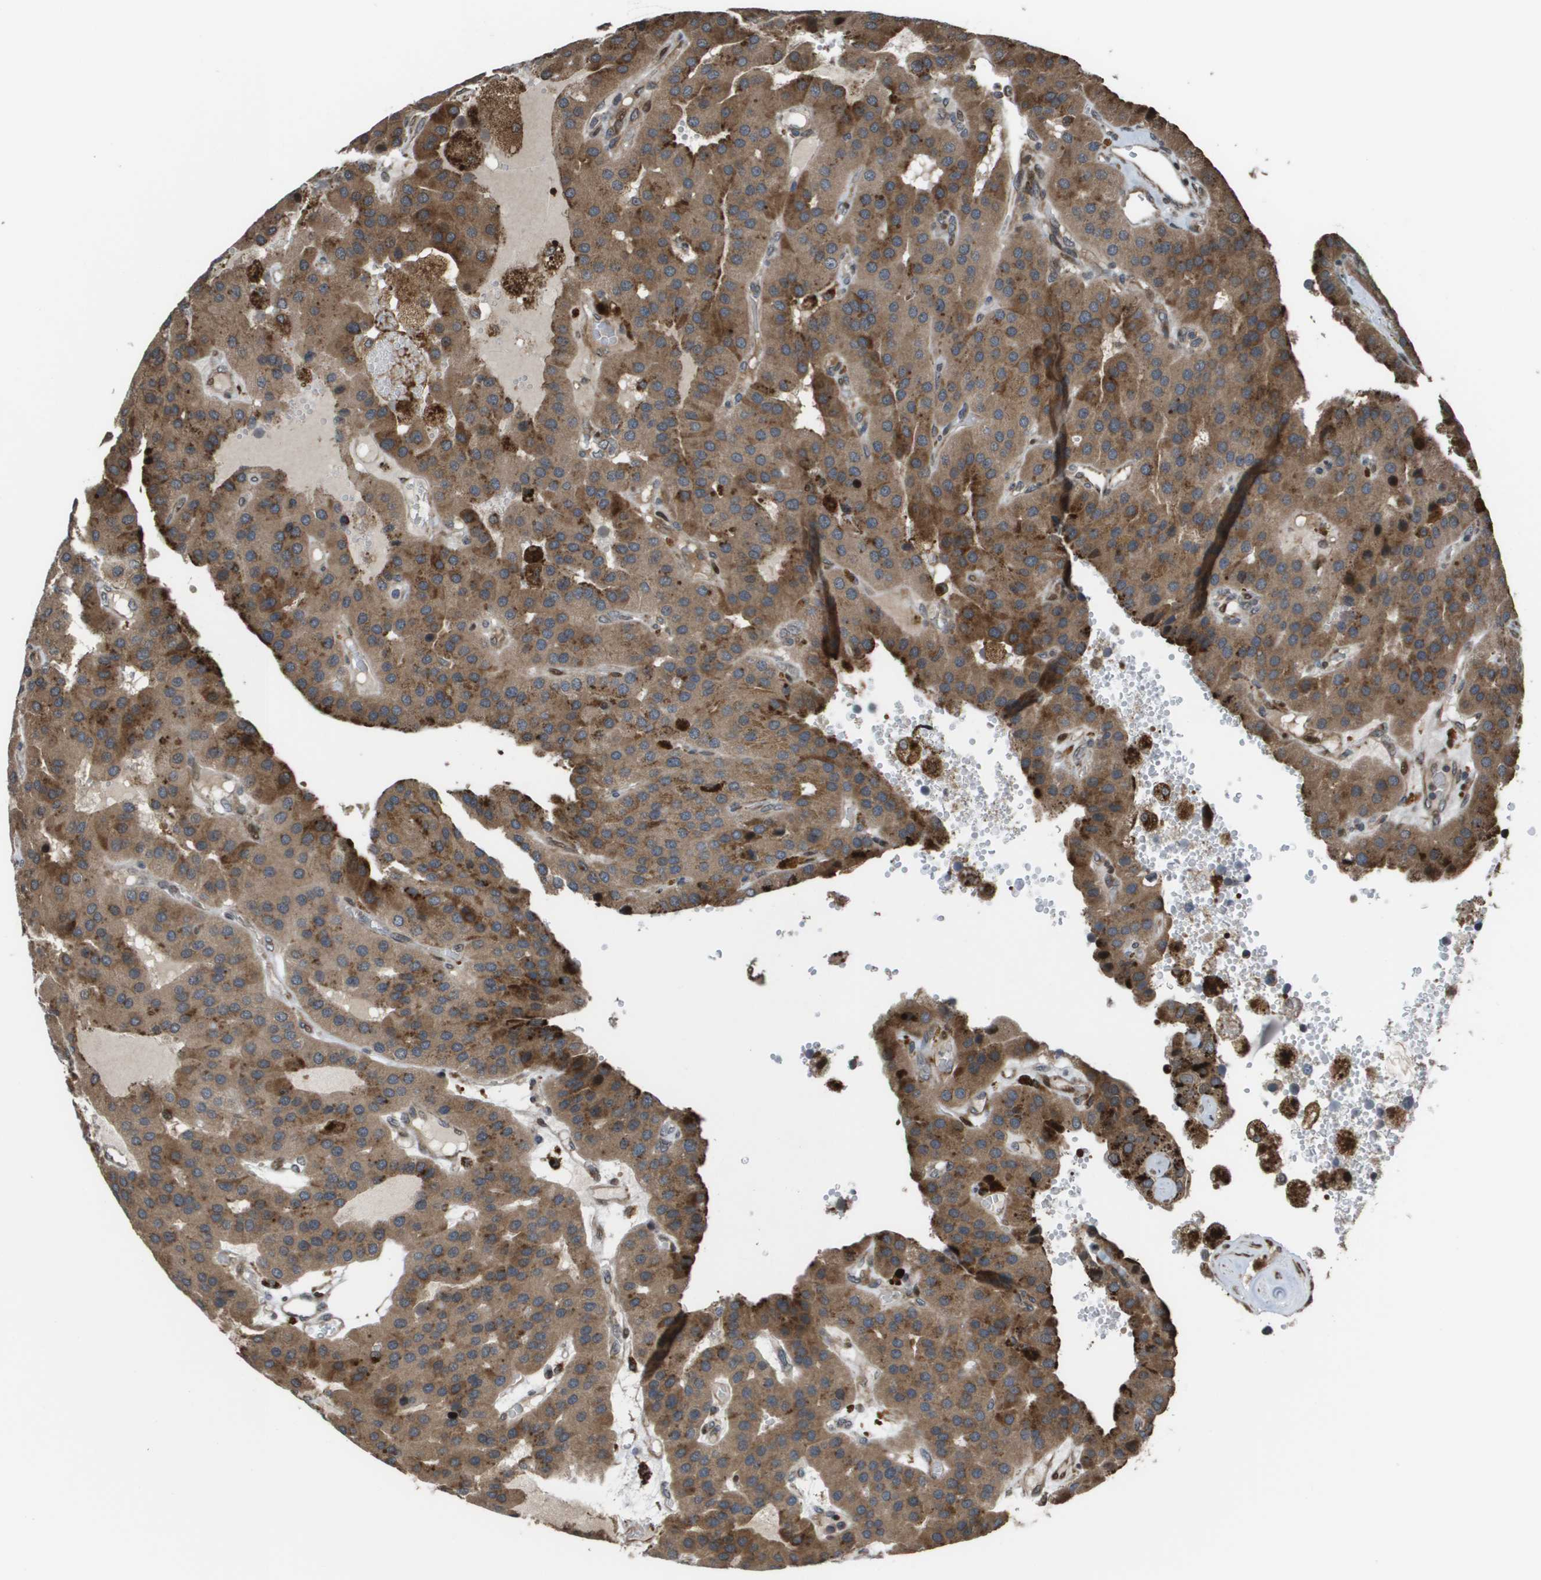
{"staining": {"intensity": "moderate", "quantity": ">75%", "location": "cytoplasmic/membranous"}, "tissue": "parathyroid gland", "cell_type": "Glandular cells", "image_type": "normal", "snomed": [{"axis": "morphology", "description": "Normal tissue, NOS"}, {"axis": "morphology", "description": "Adenoma, NOS"}, {"axis": "topography", "description": "Parathyroid gland"}], "caption": "This is a micrograph of immunohistochemistry staining of unremarkable parathyroid gland, which shows moderate positivity in the cytoplasmic/membranous of glandular cells.", "gene": "AXIN2", "patient": {"sex": "female", "age": 86}}